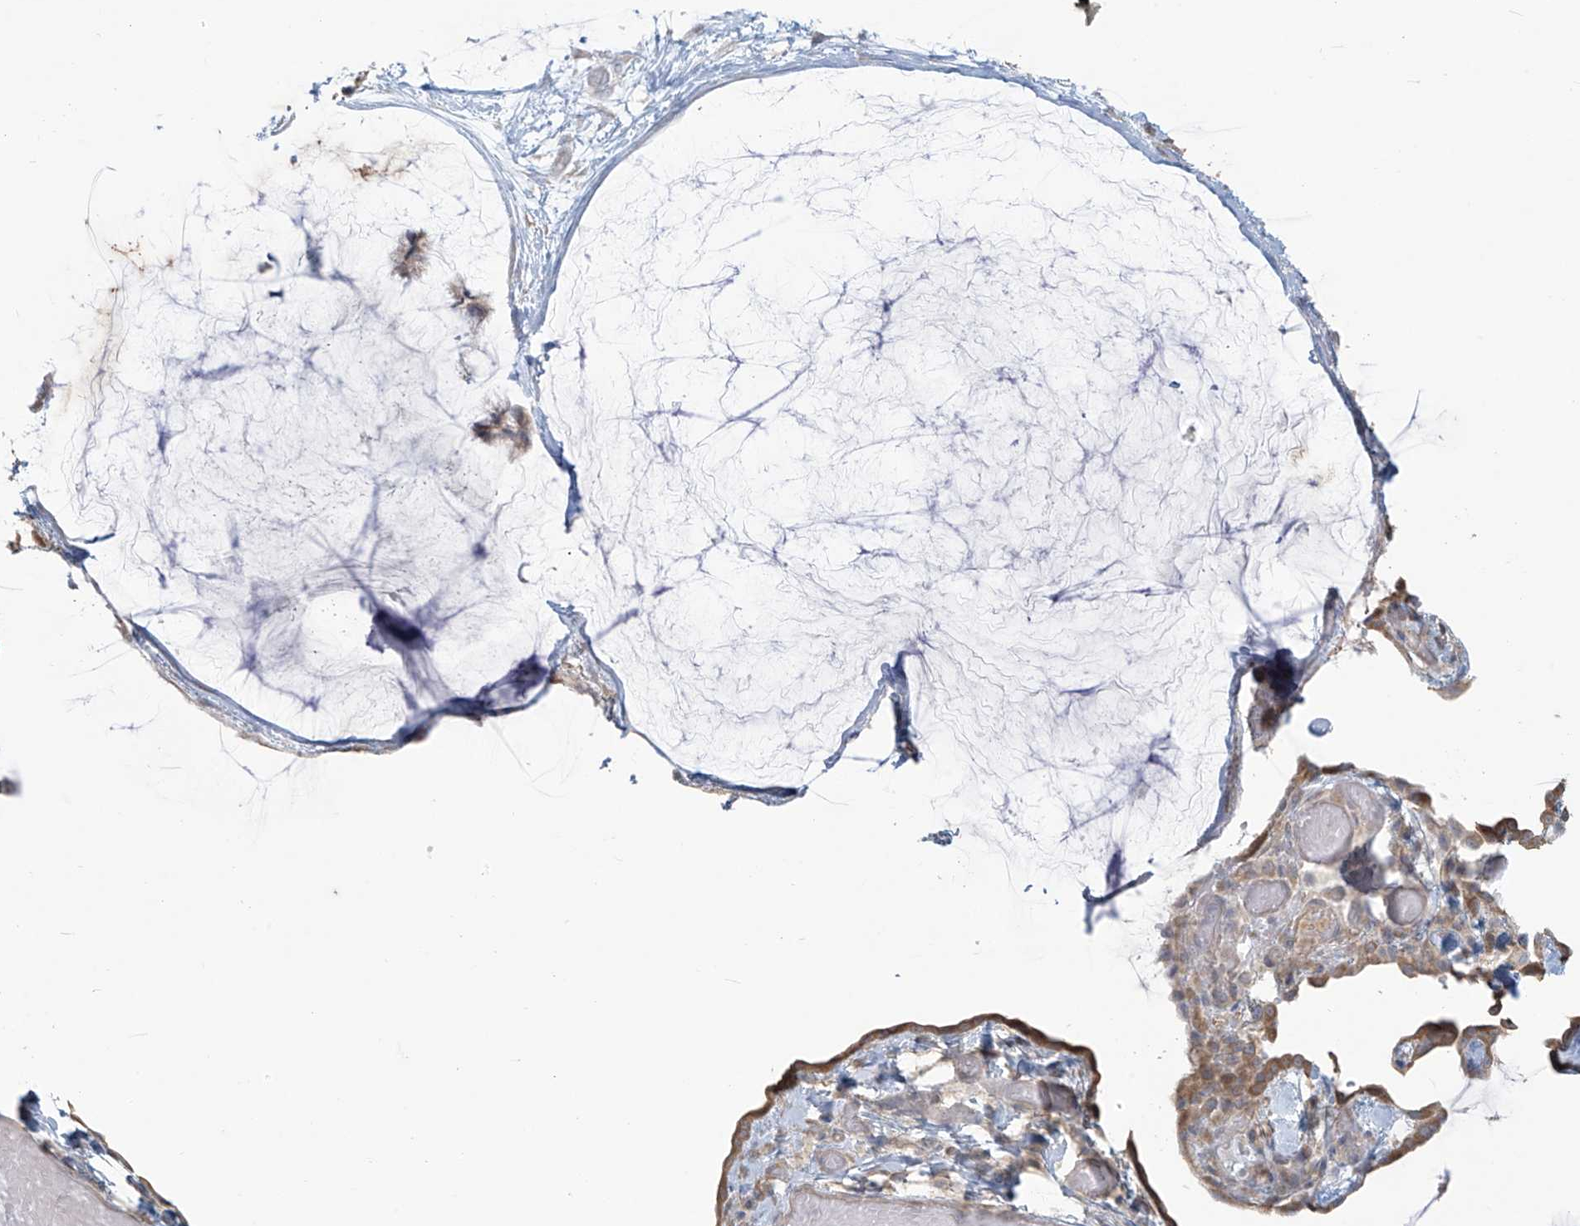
{"staining": {"intensity": "moderate", "quantity": ">75%", "location": "cytoplasmic/membranous"}, "tissue": "ovarian cancer", "cell_type": "Tumor cells", "image_type": "cancer", "snomed": [{"axis": "morphology", "description": "Cystadenocarcinoma, mucinous, NOS"}, {"axis": "topography", "description": "Ovary"}], "caption": "Tumor cells reveal moderate cytoplasmic/membranous expression in about >75% of cells in ovarian mucinous cystadenocarcinoma. The staining is performed using DAB (3,3'-diaminobenzidine) brown chromogen to label protein expression. The nuclei are counter-stained blue using hematoxylin.", "gene": "MAGIX", "patient": {"sex": "female", "age": 39}}